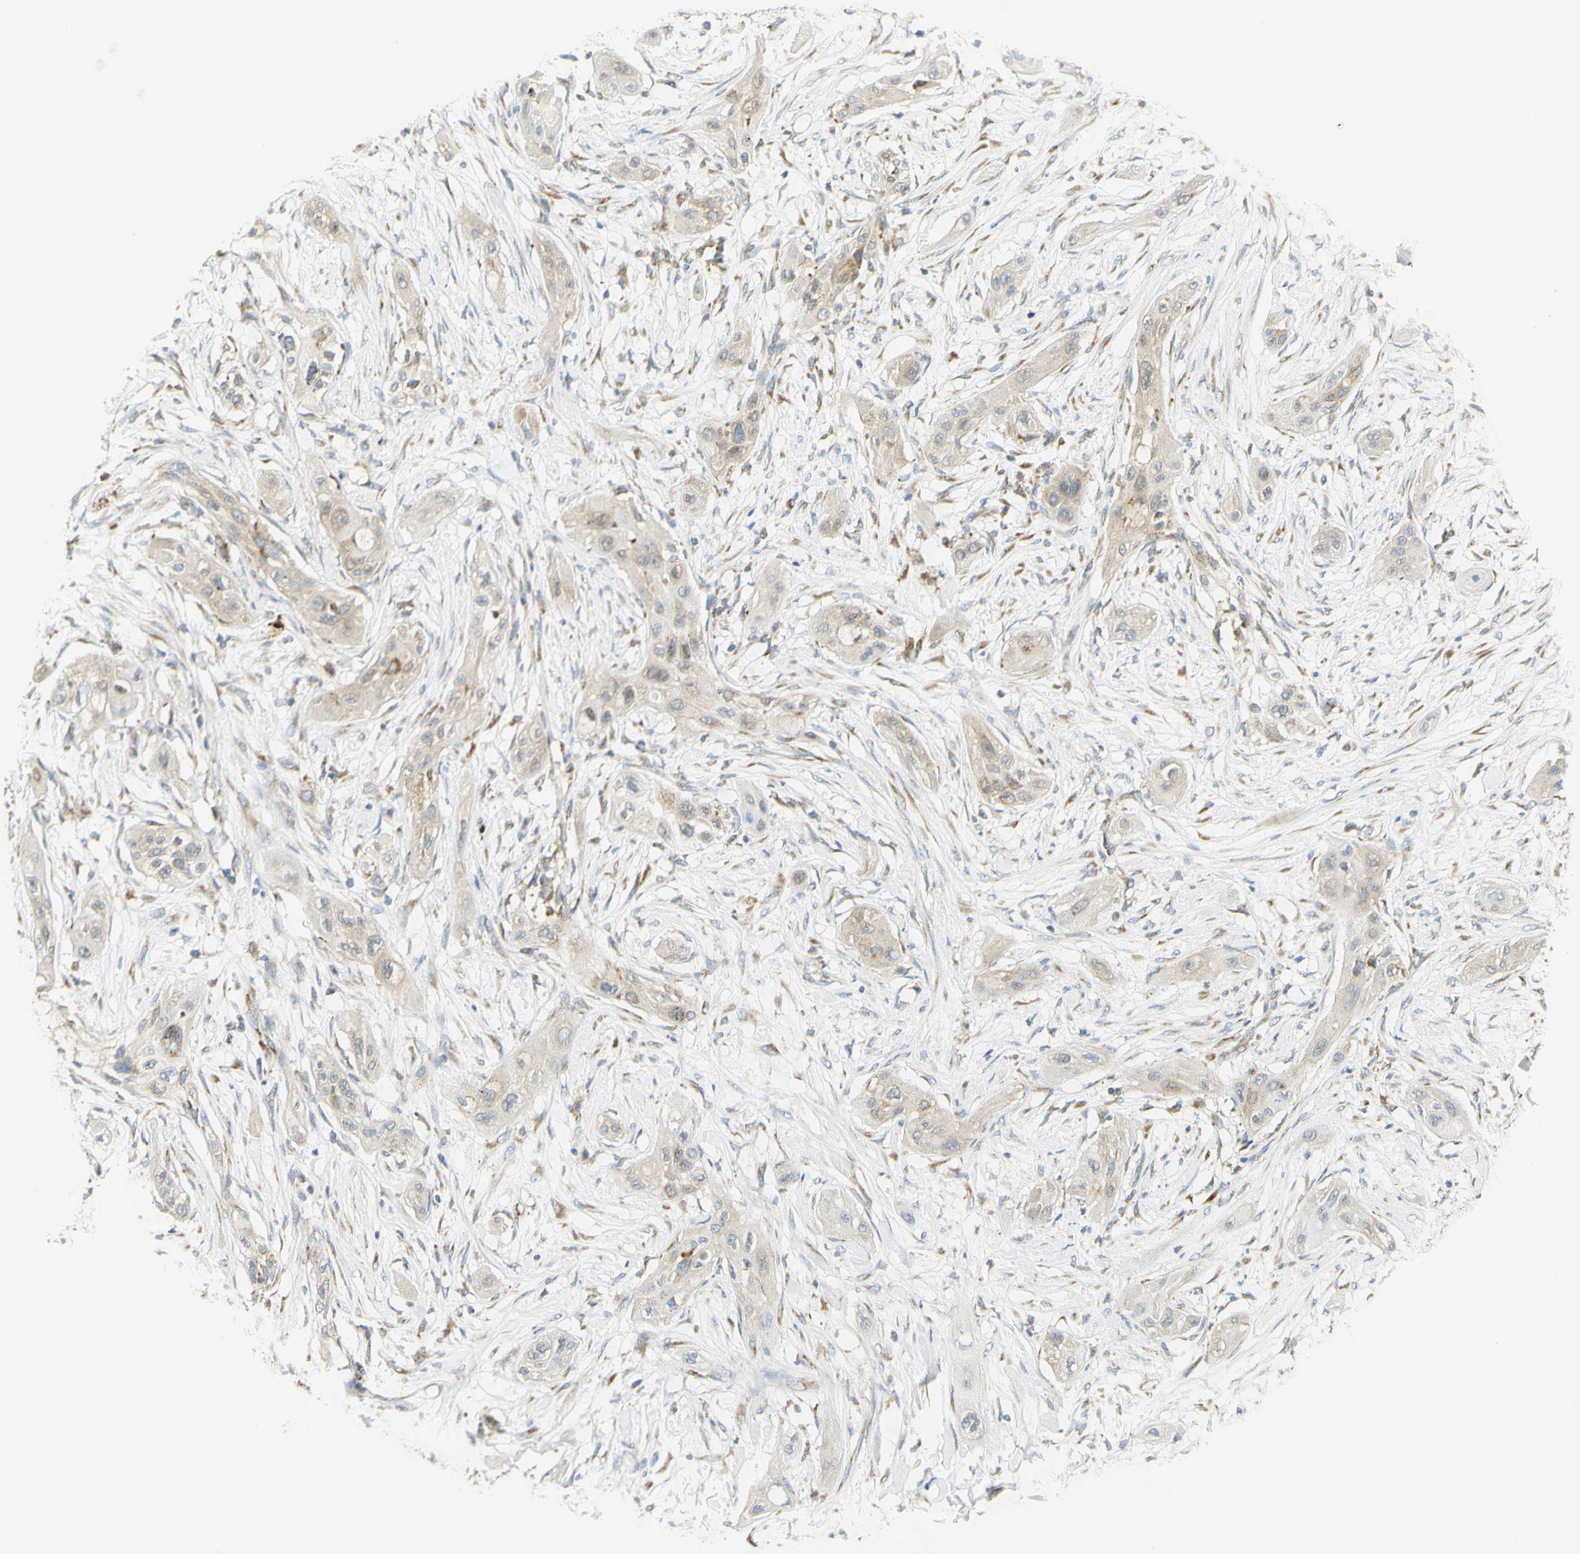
{"staining": {"intensity": "weak", "quantity": "25%-75%", "location": "cytoplasmic/membranous"}, "tissue": "lung cancer", "cell_type": "Tumor cells", "image_type": "cancer", "snomed": [{"axis": "morphology", "description": "Squamous cell carcinoma, NOS"}, {"axis": "topography", "description": "Lung"}], "caption": "Lung squamous cell carcinoma stained for a protein exhibits weak cytoplasmic/membranous positivity in tumor cells.", "gene": "MANF", "patient": {"sex": "female", "age": 47}}